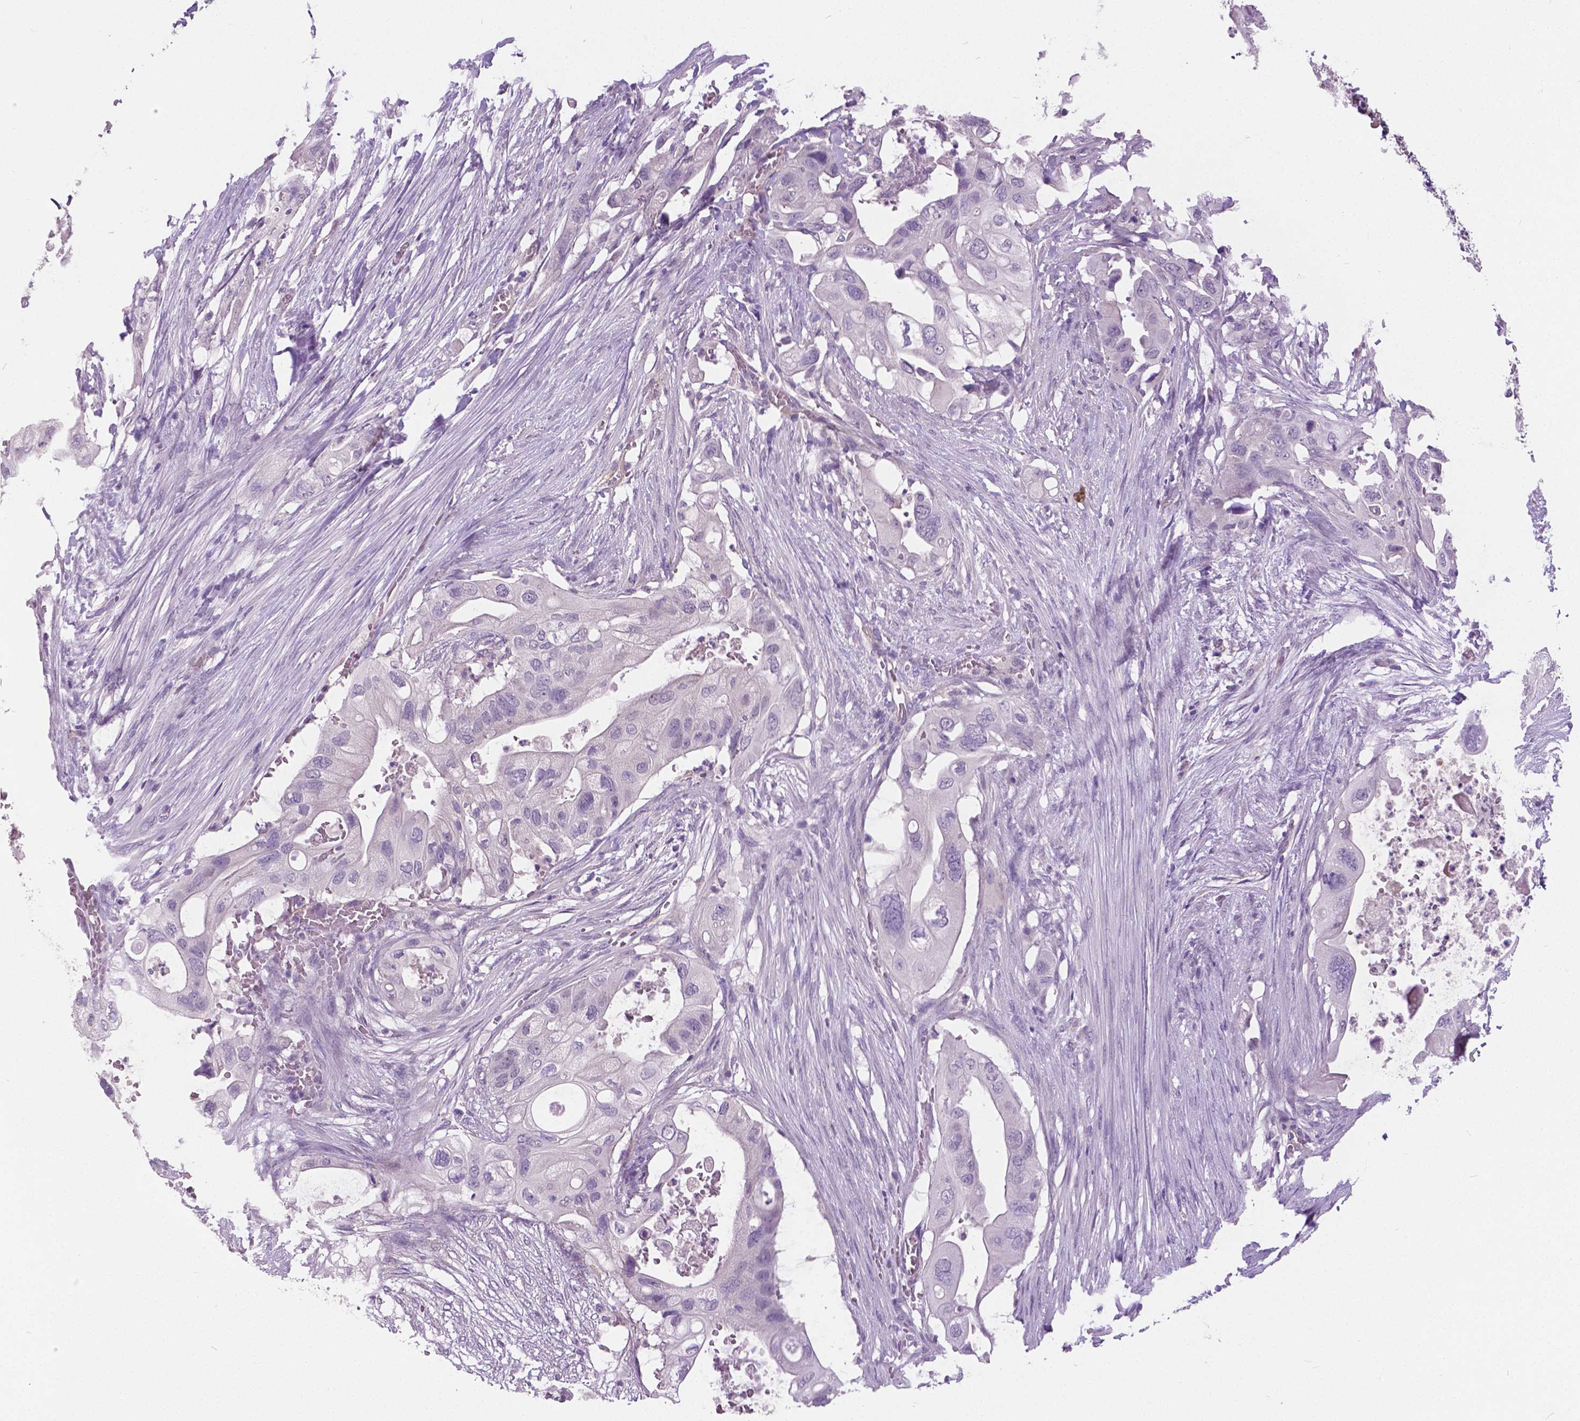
{"staining": {"intensity": "negative", "quantity": "none", "location": "none"}, "tissue": "pancreatic cancer", "cell_type": "Tumor cells", "image_type": "cancer", "snomed": [{"axis": "morphology", "description": "Adenocarcinoma, NOS"}, {"axis": "topography", "description": "Pancreas"}], "caption": "The immunohistochemistry image has no significant expression in tumor cells of pancreatic cancer (adenocarcinoma) tissue.", "gene": "FOXA1", "patient": {"sex": "female", "age": 72}}